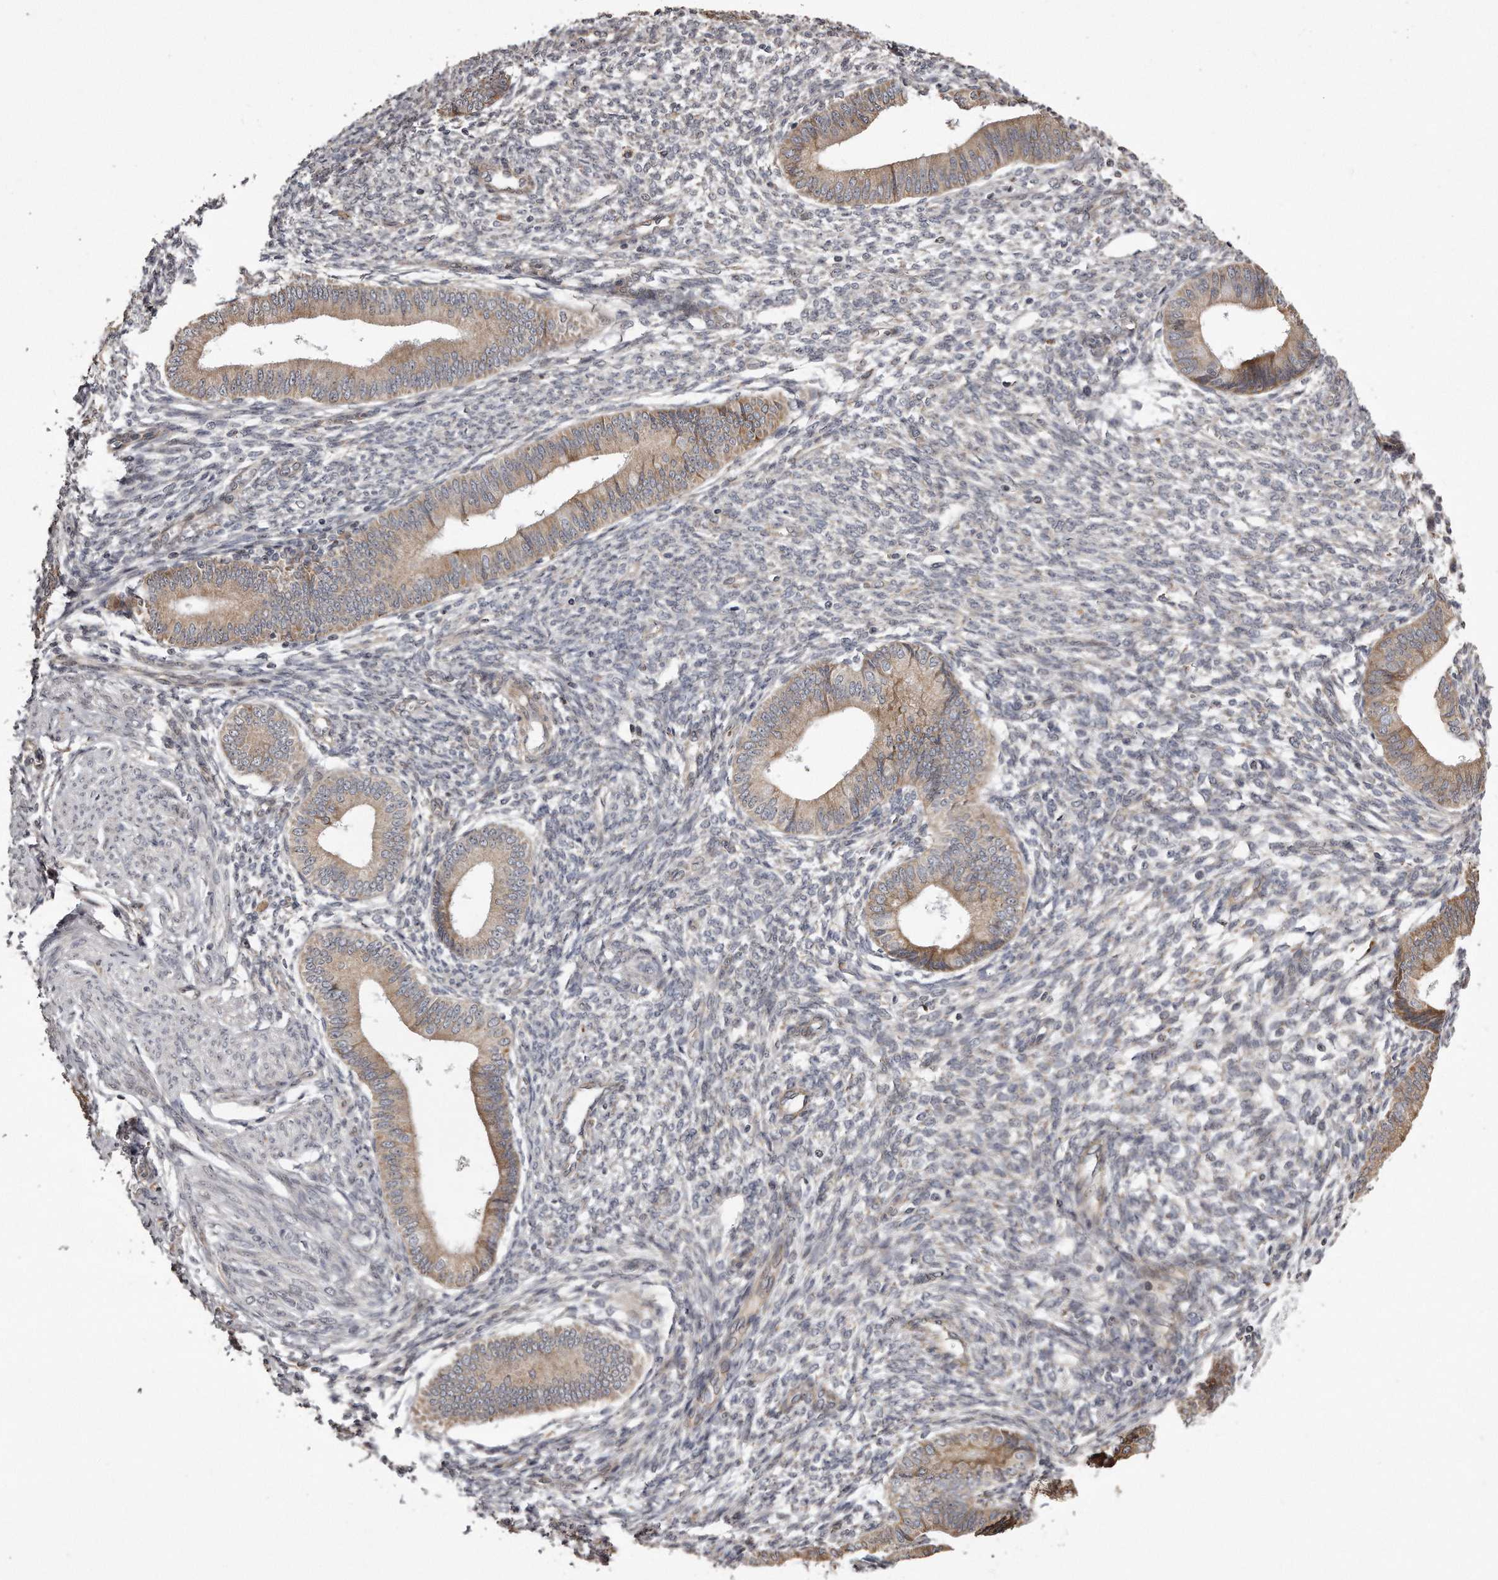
{"staining": {"intensity": "negative", "quantity": "none", "location": "none"}, "tissue": "endometrium", "cell_type": "Cells in endometrial stroma", "image_type": "normal", "snomed": [{"axis": "morphology", "description": "Normal tissue, NOS"}, {"axis": "topography", "description": "Endometrium"}], "caption": "Immunohistochemistry of normal human endometrium displays no staining in cells in endometrial stroma.", "gene": "TRAPPC14", "patient": {"sex": "female", "age": 46}}